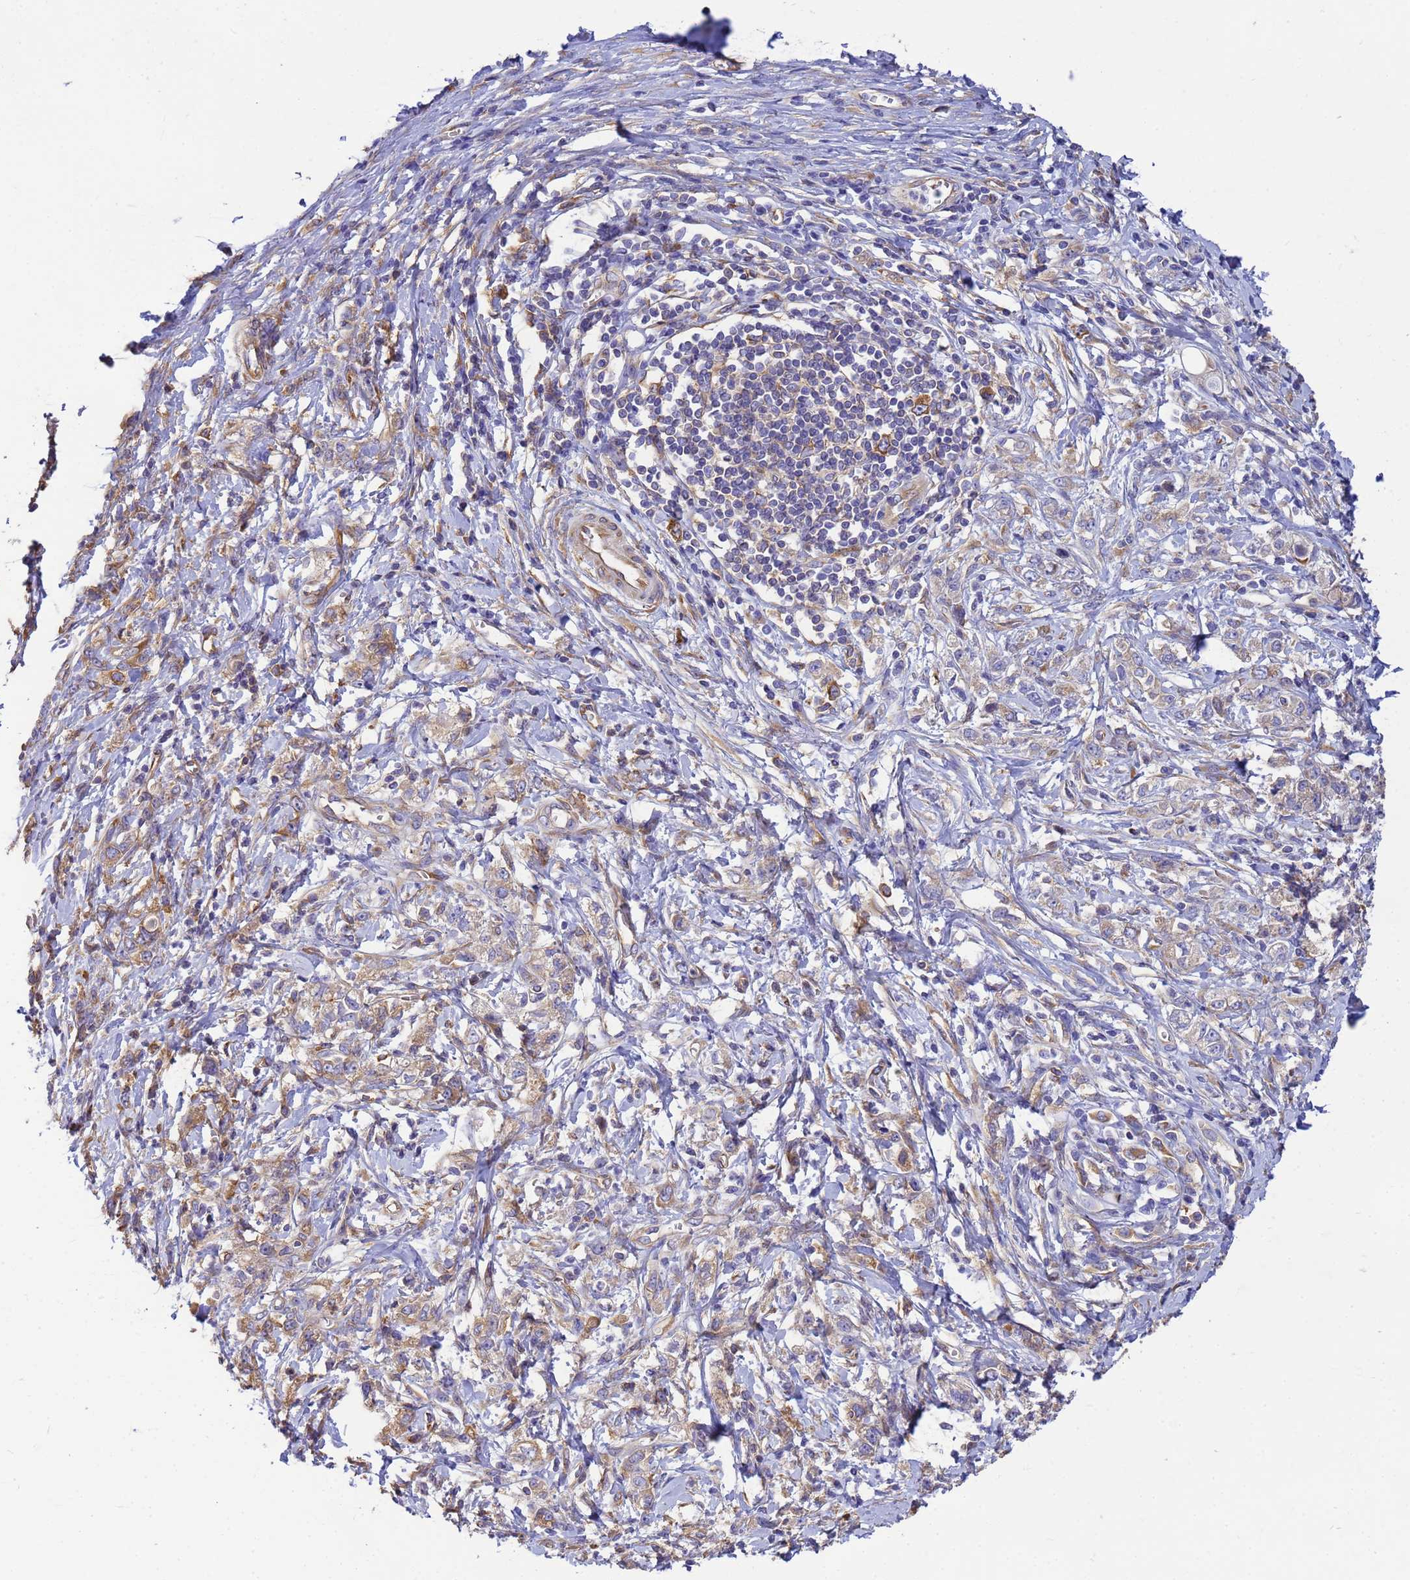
{"staining": {"intensity": "weak", "quantity": ">75%", "location": "cytoplasmic/membranous"}, "tissue": "stomach cancer", "cell_type": "Tumor cells", "image_type": "cancer", "snomed": [{"axis": "morphology", "description": "Adenocarcinoma, NOS"}, {"axis": "topography", "description": "Stomach"}], "caption": "Human adenocarcinoma (stomach) stained with a protein marker reveals weak staining in tumor cells.", "gene": "TUBB1", "patient": {"sex": "female", "age": 76}}